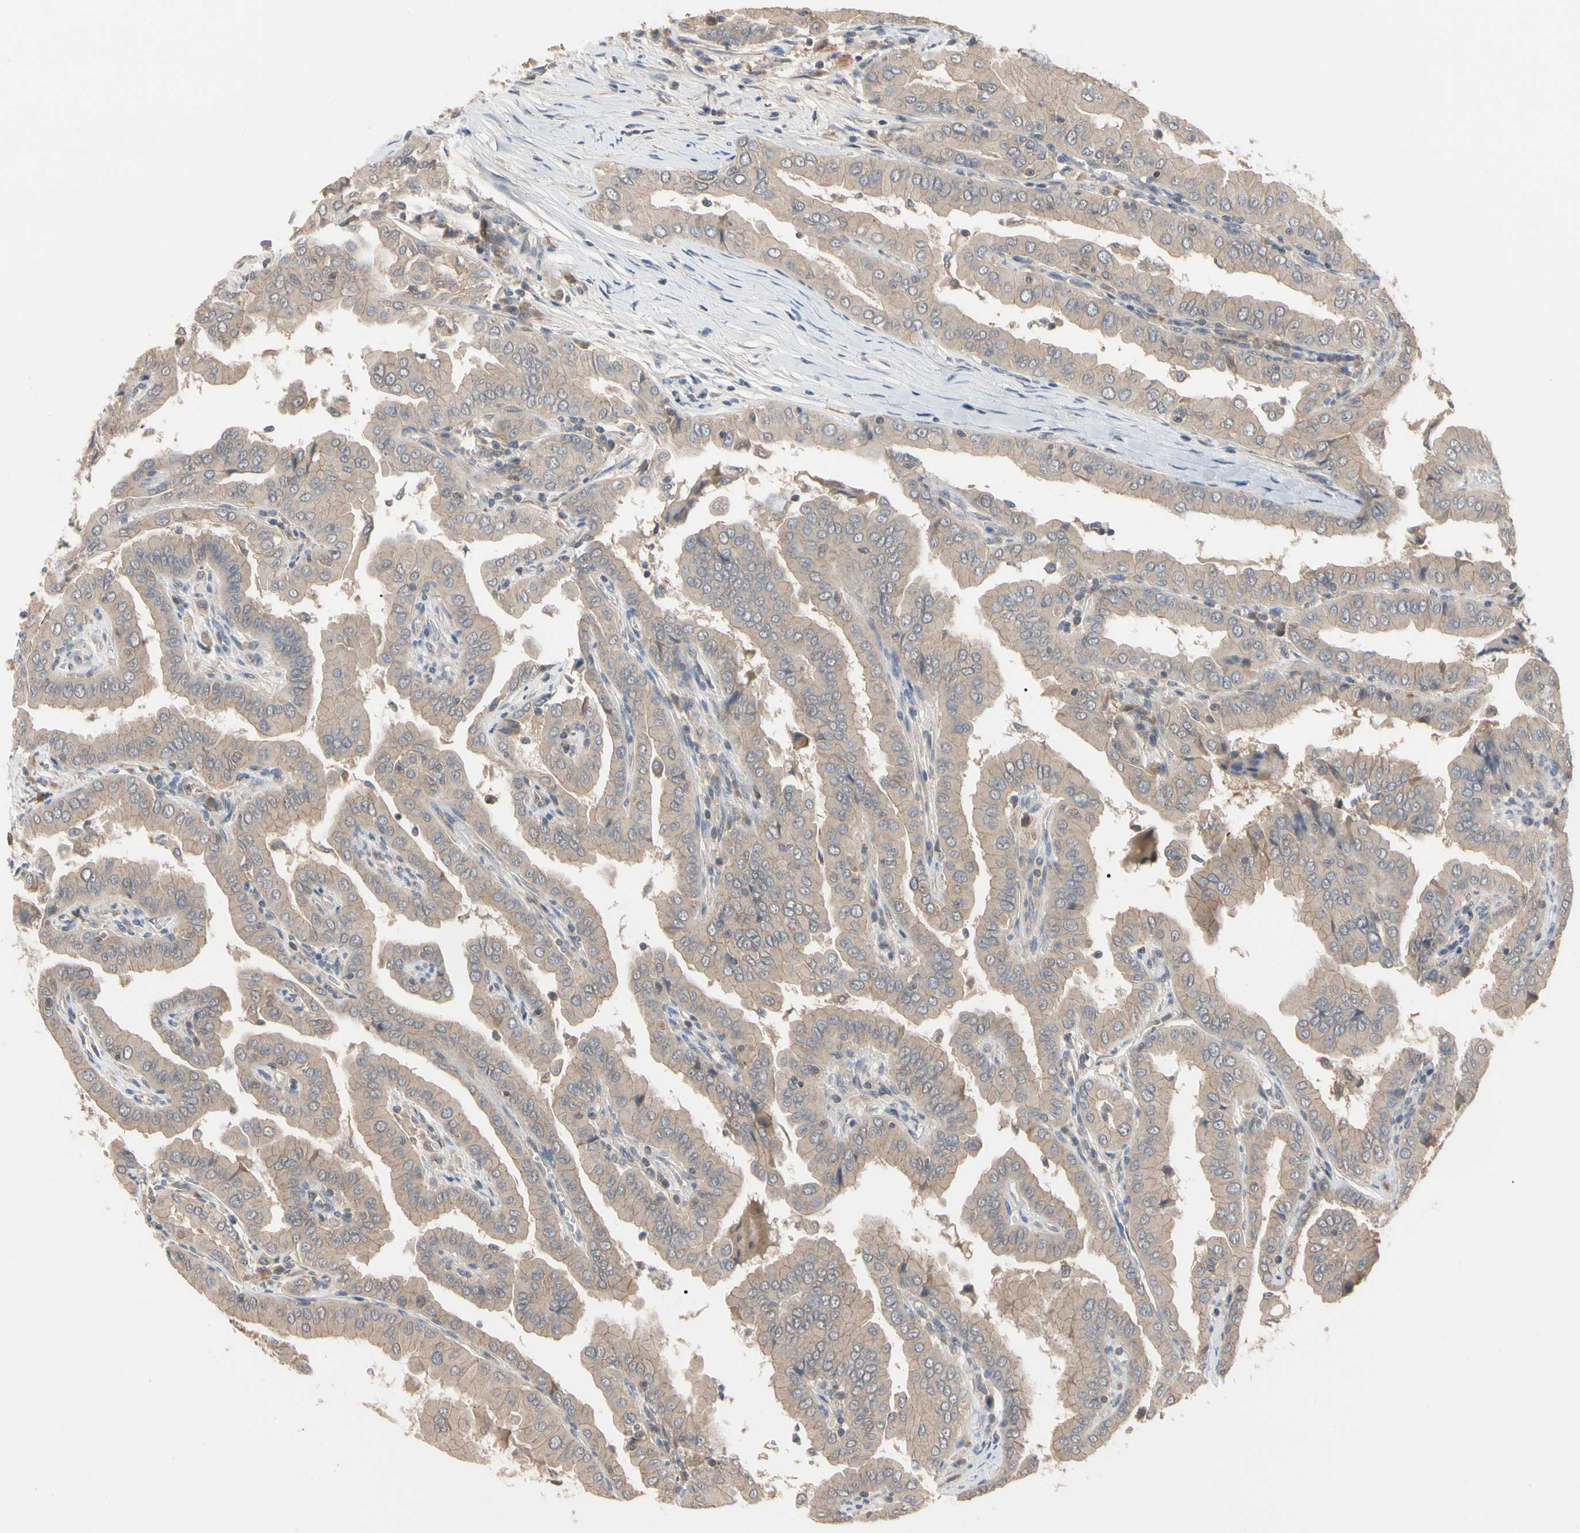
{"staining": {"intensity": "moderate", "quantity": ">75%", "location": "cytoplasmic/membranous"}, "tissue": "thyroid cancer", "cell_type": "Tumor cells", "image_type": "cancer", "snomed": [{"axis": "morphology", "description": "Papillary adenocarcinoma, NOS"}, {"axis": "topography", "description": "Thyroid gland"}], "caption": "DAB immunohistochemical staining of papillary adenocarcinoma (thyroid) displays moderate cytoplasmic/membranous protein staining in about >75% of tumor cells.", "gene": "DPP8", "patient": {"sex": "male", "age": 33}}